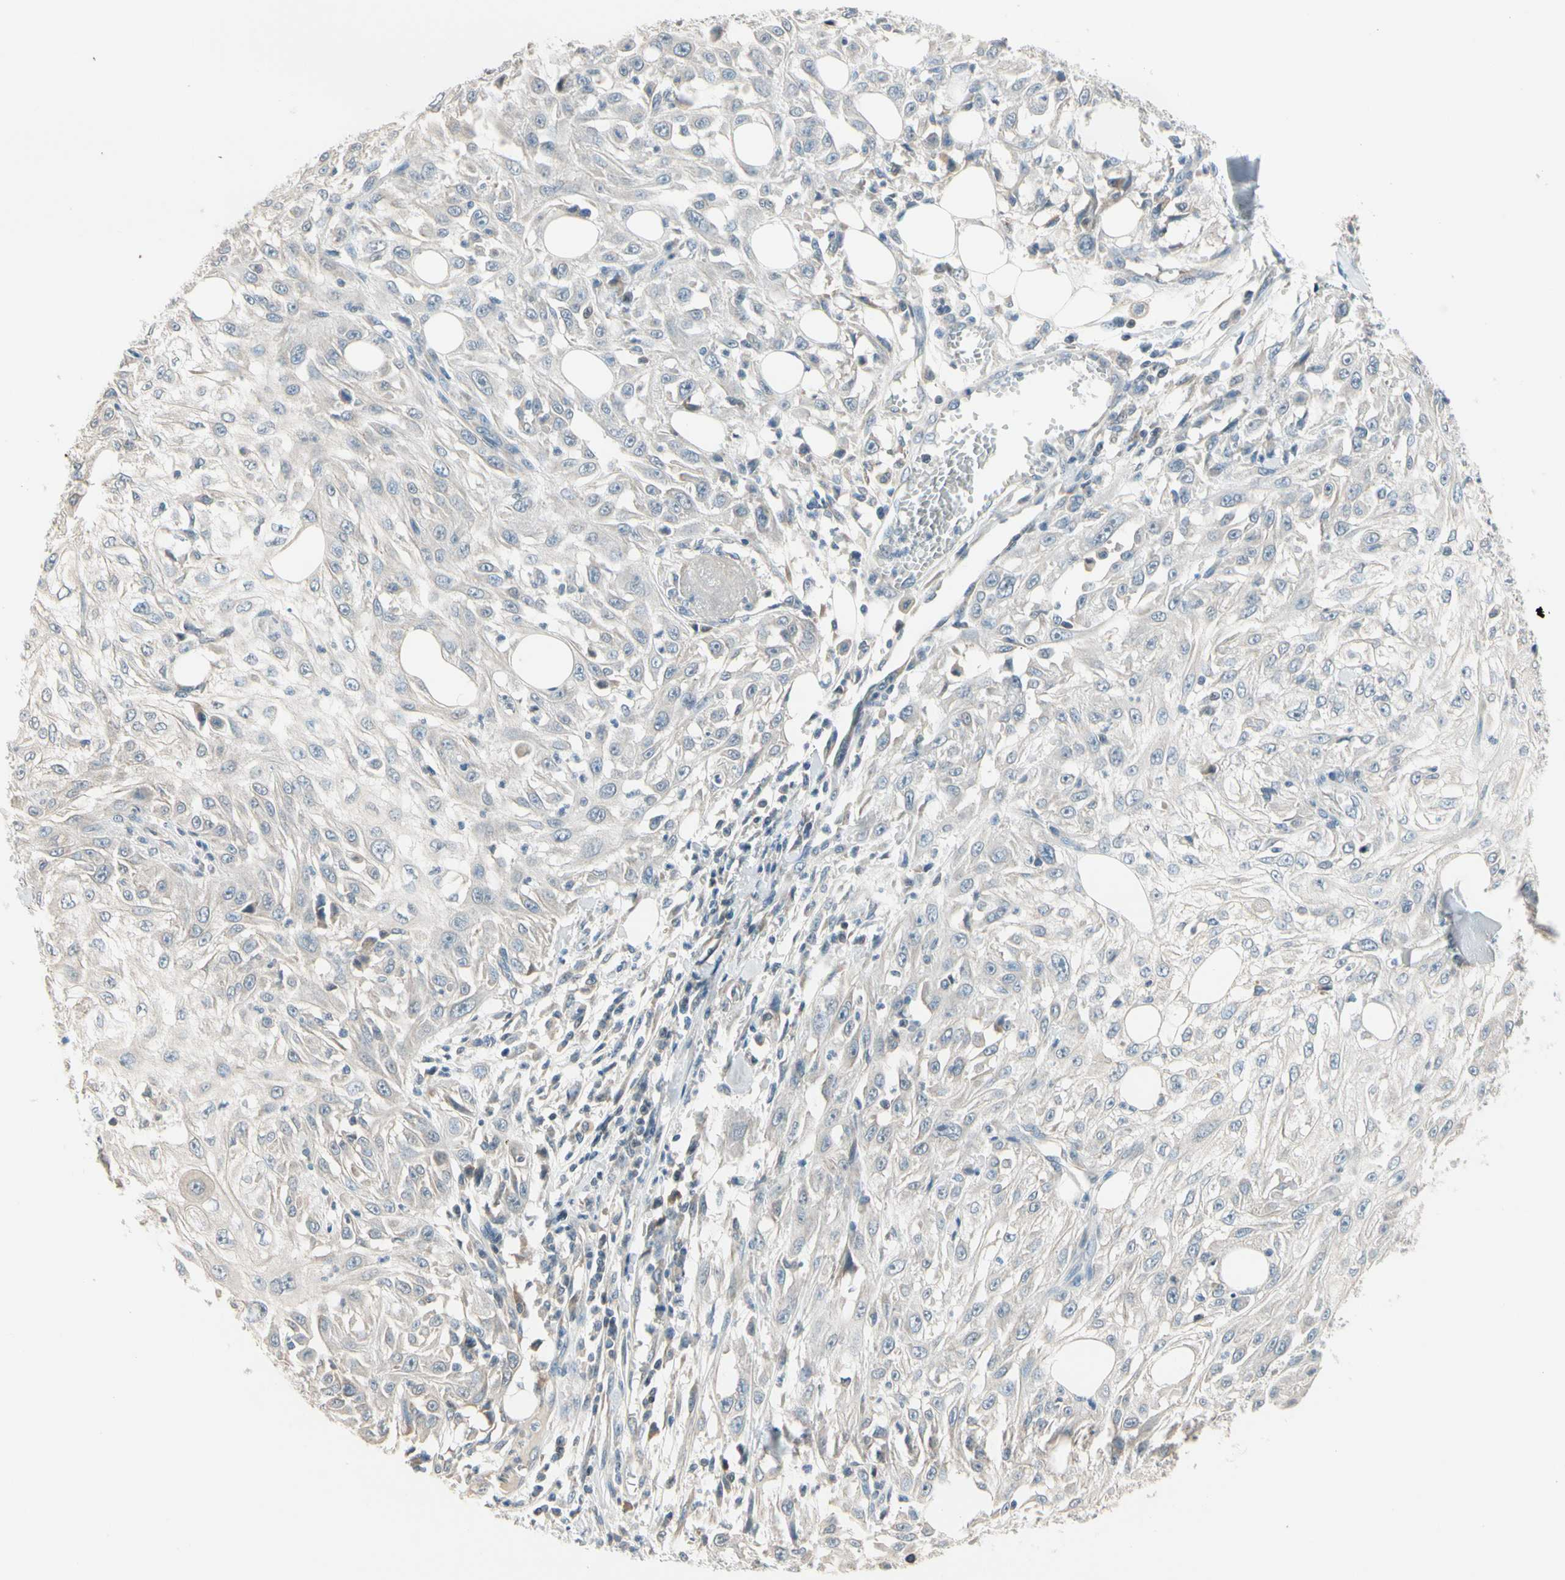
{"staining": {"intensity": "negative", "quantity": "none", "location": "none"}, "tissue": "skin cancer", "cell_type": "Tumor cells", "image_type": "cancer", "snomed": [{"axis": "morphology", "description": "Squamous cell carcinoma, NOS"}, {"axis": "topography", "description": "Skin"}], "caption": "Image shows no significant protein positivity in tumor cells of skin squamous cell carcinoma.", "gene": "PIP5K1B", "patient": {"sex": "male", "age": 75}}